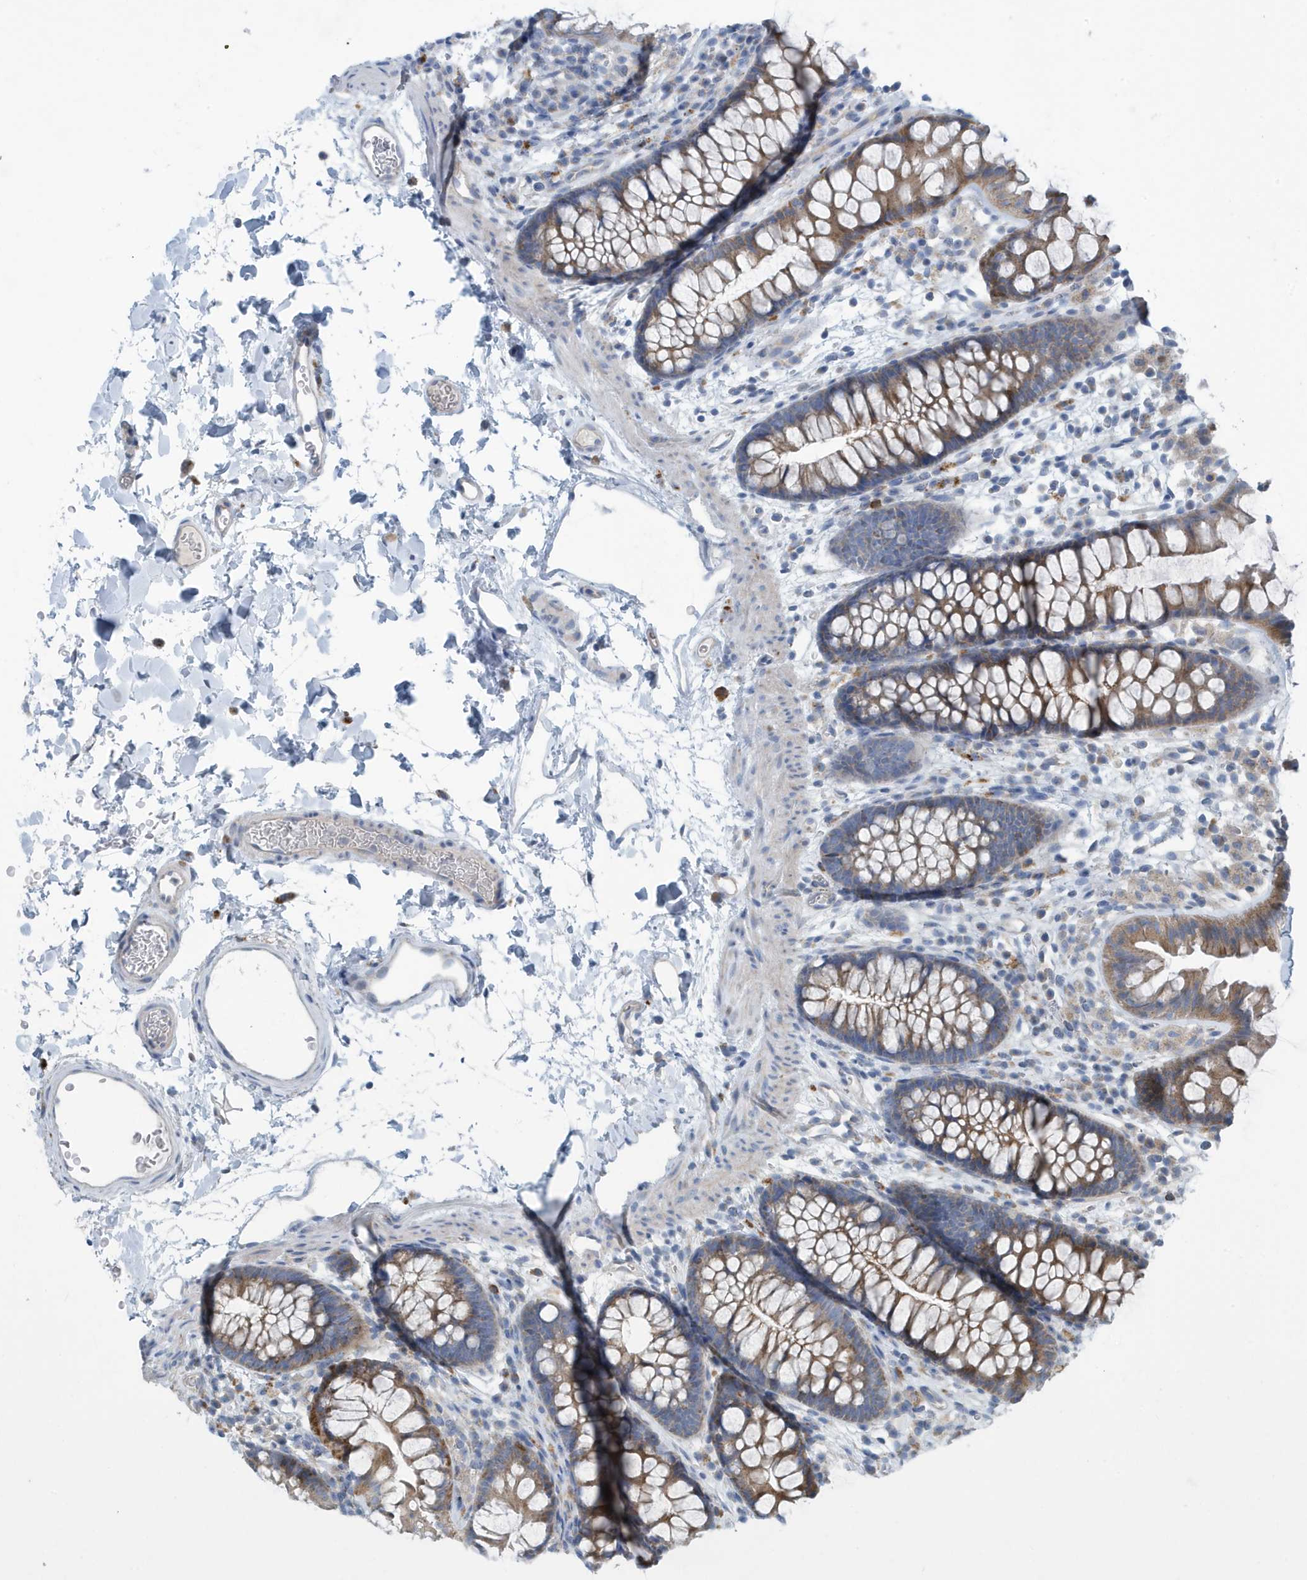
{"staining": {"intensity": "negative", "quantity": "none", "location": "none"}, "tissue": "colon", "cell_type": "Endothelial cells", "image_type": "normal", "snomed": [{"axis": "morphology", "description": "Normal tissue, NOS"}, {"axis": "topography", "description": "Colon"}], "caption": "DAB (3,3'-diaminobenzidine) immunohistochemical staining of normal colon exhibits no significant expression in endothelial cells.", "gene": "PPM1M", "patient": {"sex": "female", "age": 62}}